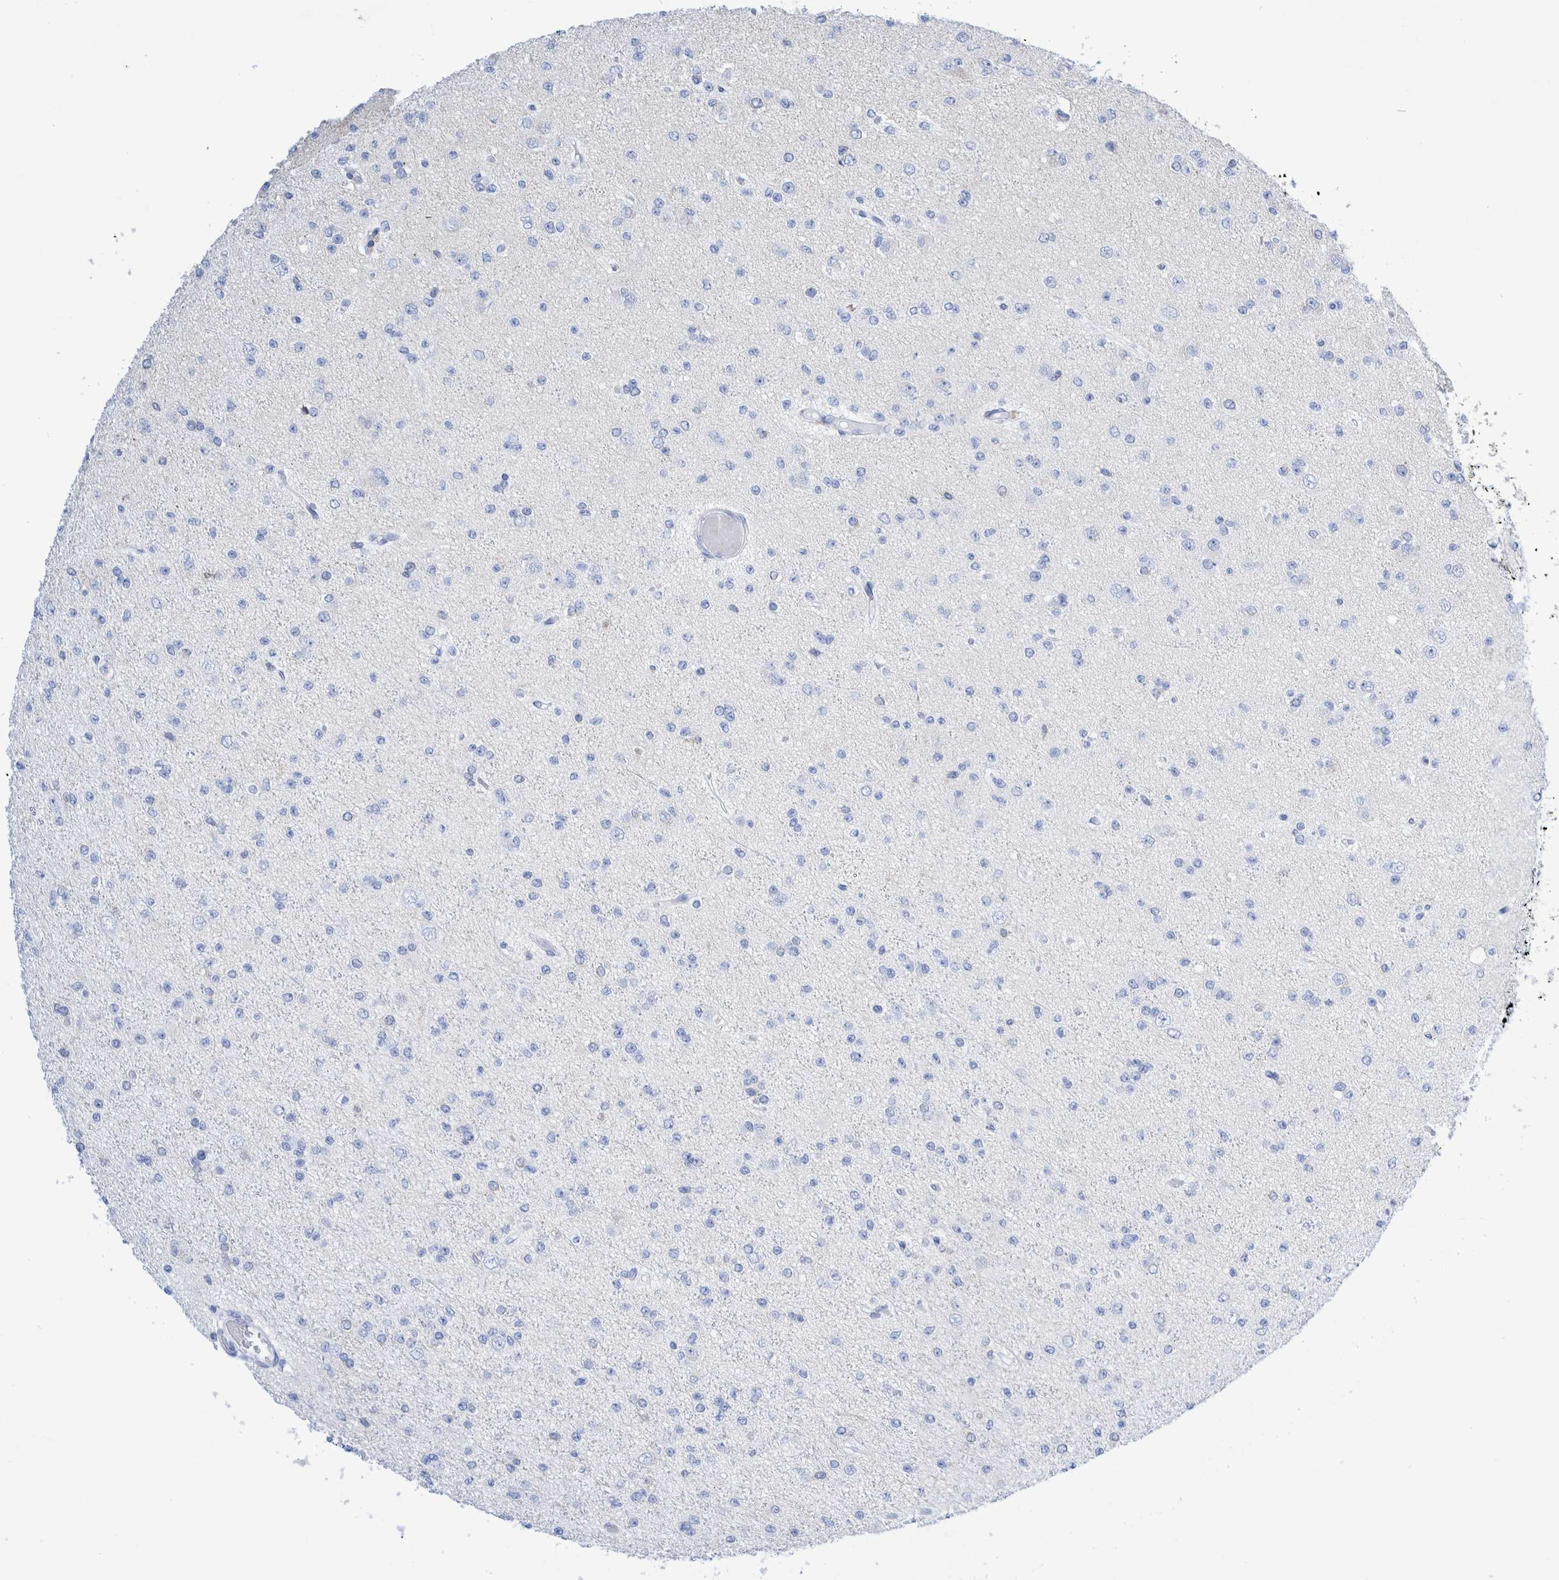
{"staining": {"intensity": "negative", "quantity": "none", "location": "none"}, "tissue": "glioma", "cell_type": "Tumor cells", "image_type": "cancer", "snomed": [{"axis": "morphology", "description": "Glioma, malignant, Low grade"}, {"axis": "topography", "description": "Brain"}], "caption": "Human glioma stained for a protein using IHC reveals no expression in tumor cells.", "gene": "KRT14", "patient": {"sex": "female", "age": 22}}